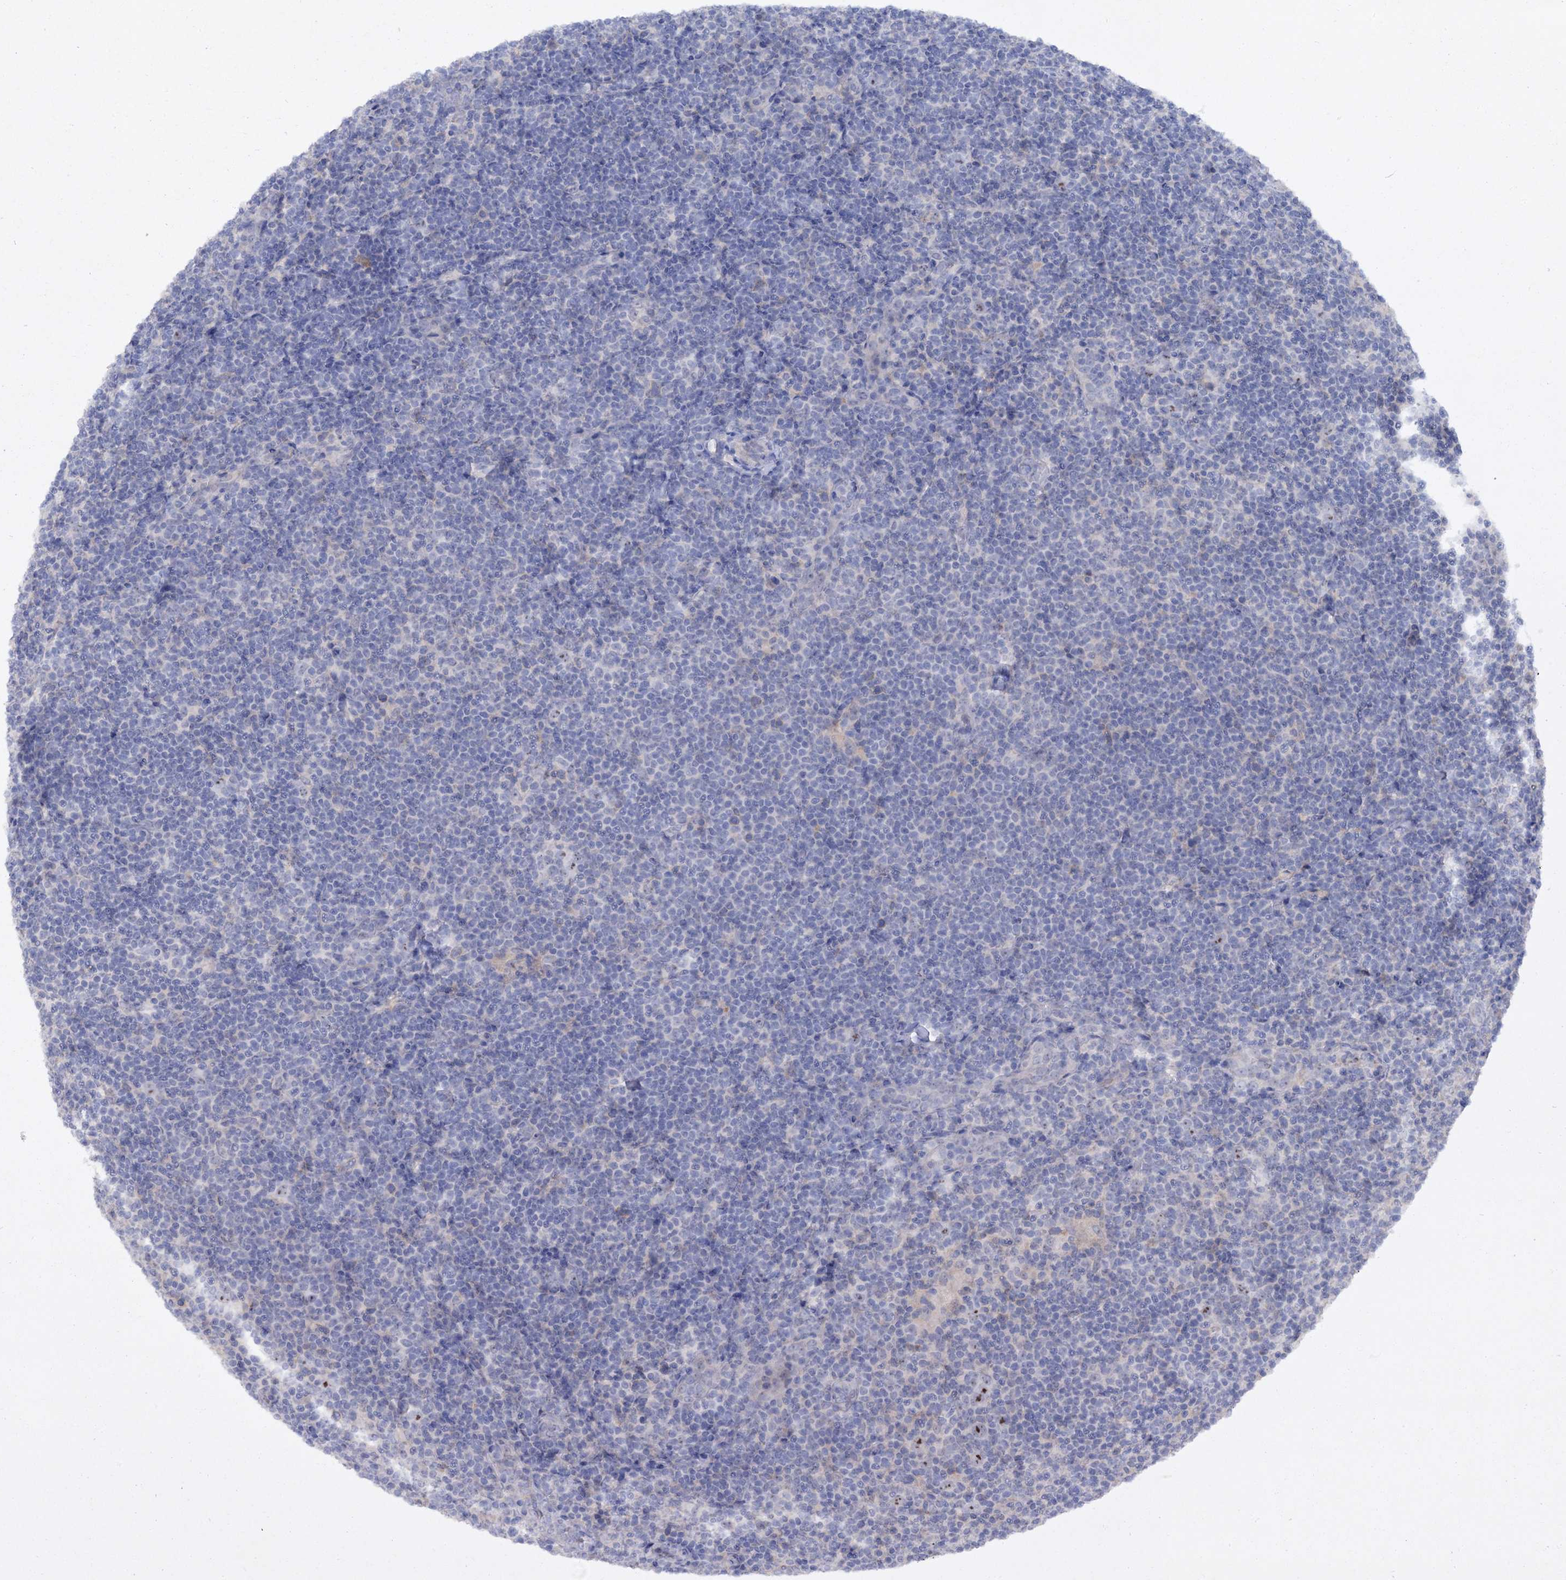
{"staining": {"intensity": "moderate", "quantity": "25%-75%", "location": "nuclear"}, "tissue": "lymphoma", "cell_type": "Tumor cells", "image_type": "cancer", "snomed": [{"axis": "morphology", "description": "Hodgkin's disease, NOS"}, {"axis": "topography", "description": "Lymph node"}], "caption": "This image shows lymphoma stained with immunohistochemistry (IHC) to label a protein in brown. The nuclear of tumor cells show moderate positivity for the protein. Nuclei are counter-stained blue.", "gene": "ATP4A", "patient": {"sex": "female", "age": 57}}